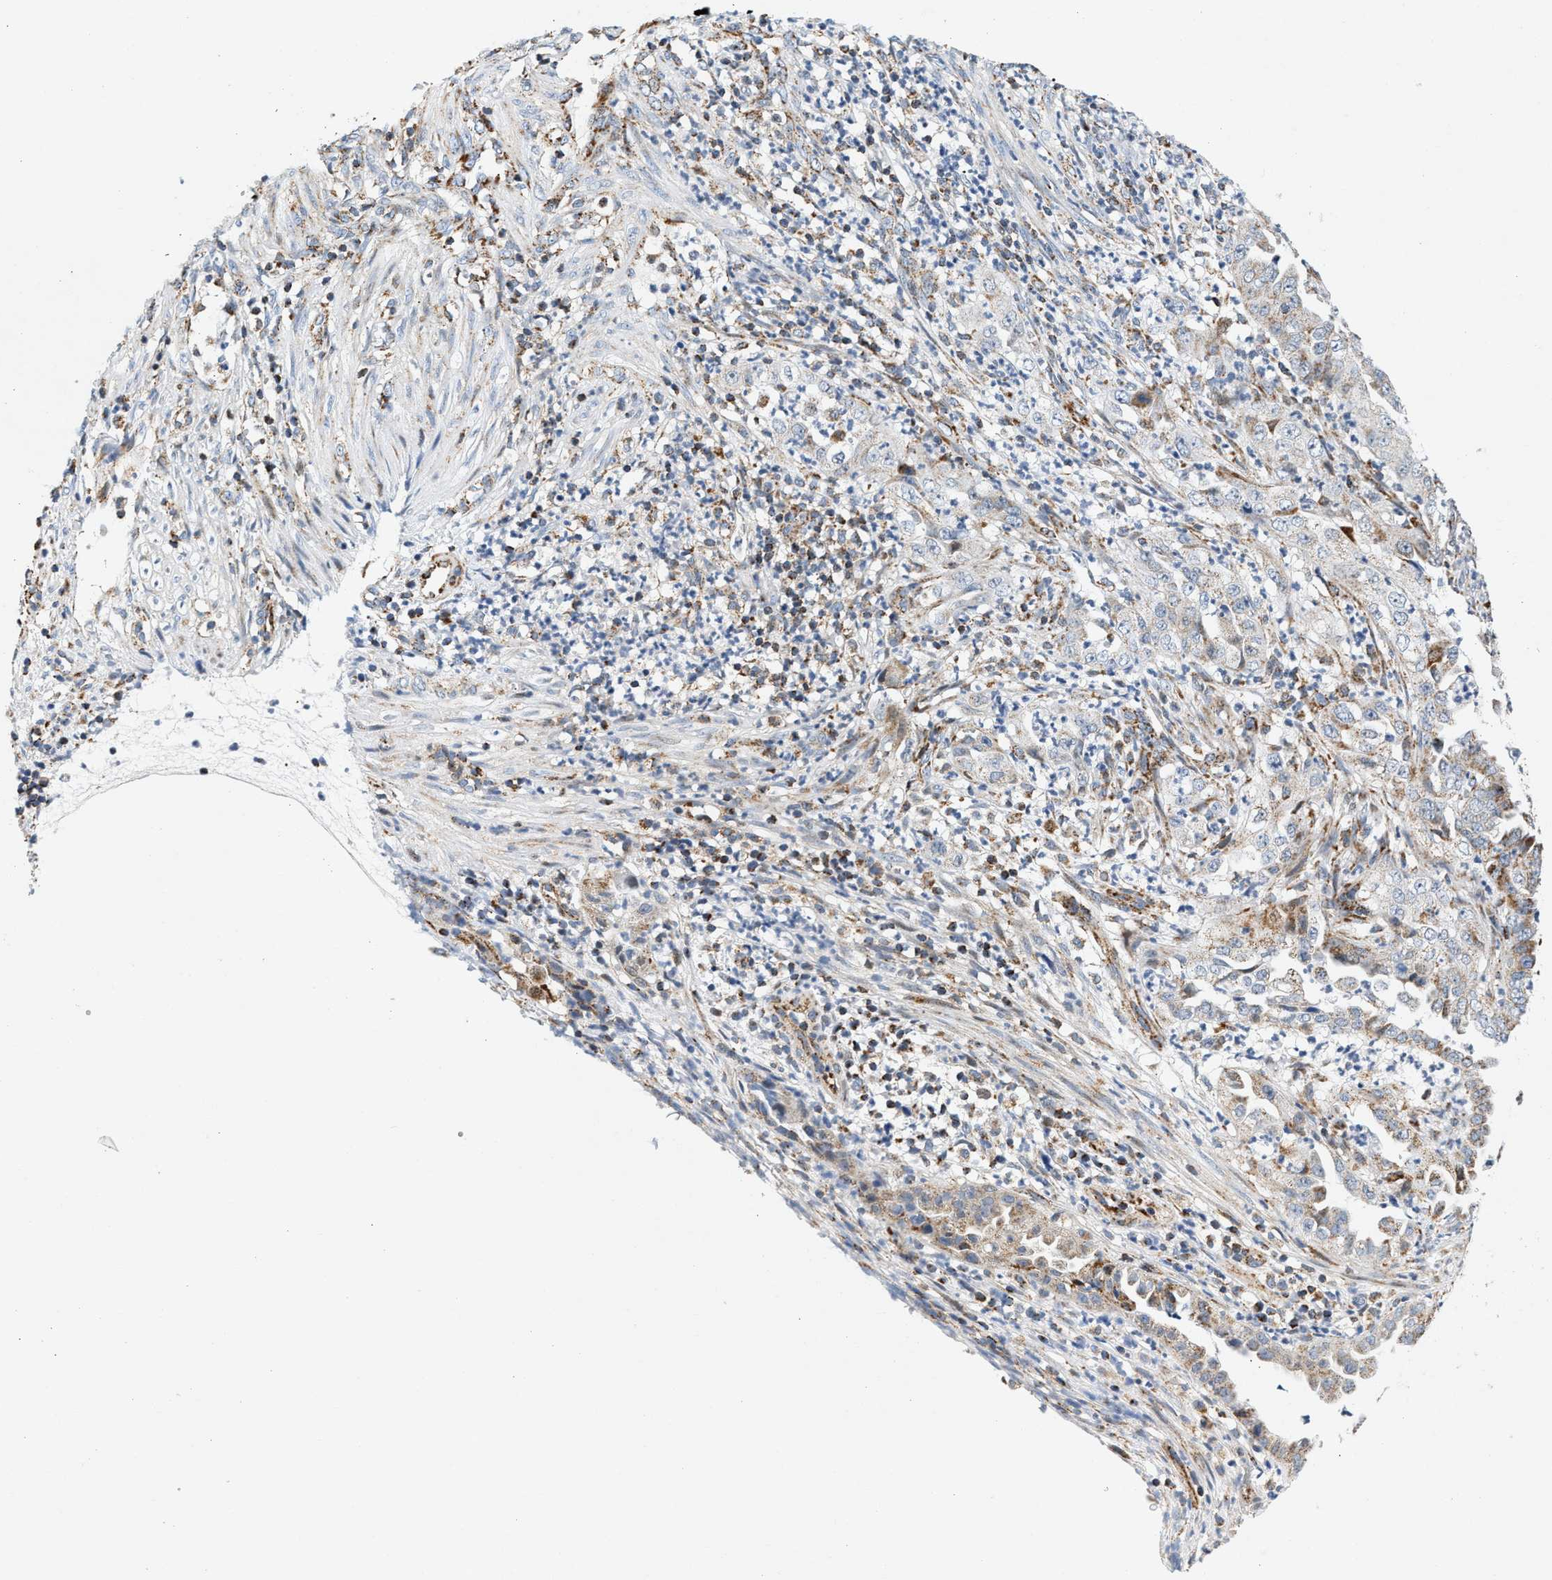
{"staining": {"intensity": "moderate", "quantity": "25%-75%", "location": "cytoplasmic/membranous"}, "tissue": "endometrial cancer", "cell_type": "Tumor cells", "image_type": "cancer", "snomed": [{"axis": "morphology", "description": "Adenocarcinoma, NOS"}, {"axis": "topography", "description": "Endometrium"}], "caption": "Approximately 25%-75% of tumor cells in human endometrial cancer reveal moderate cytoplasmic/membranous protein expression as visualized by brown immunohistochemical staining.", "gene": "PDE1A", "patient": {"sex": "female", "age": 51}}